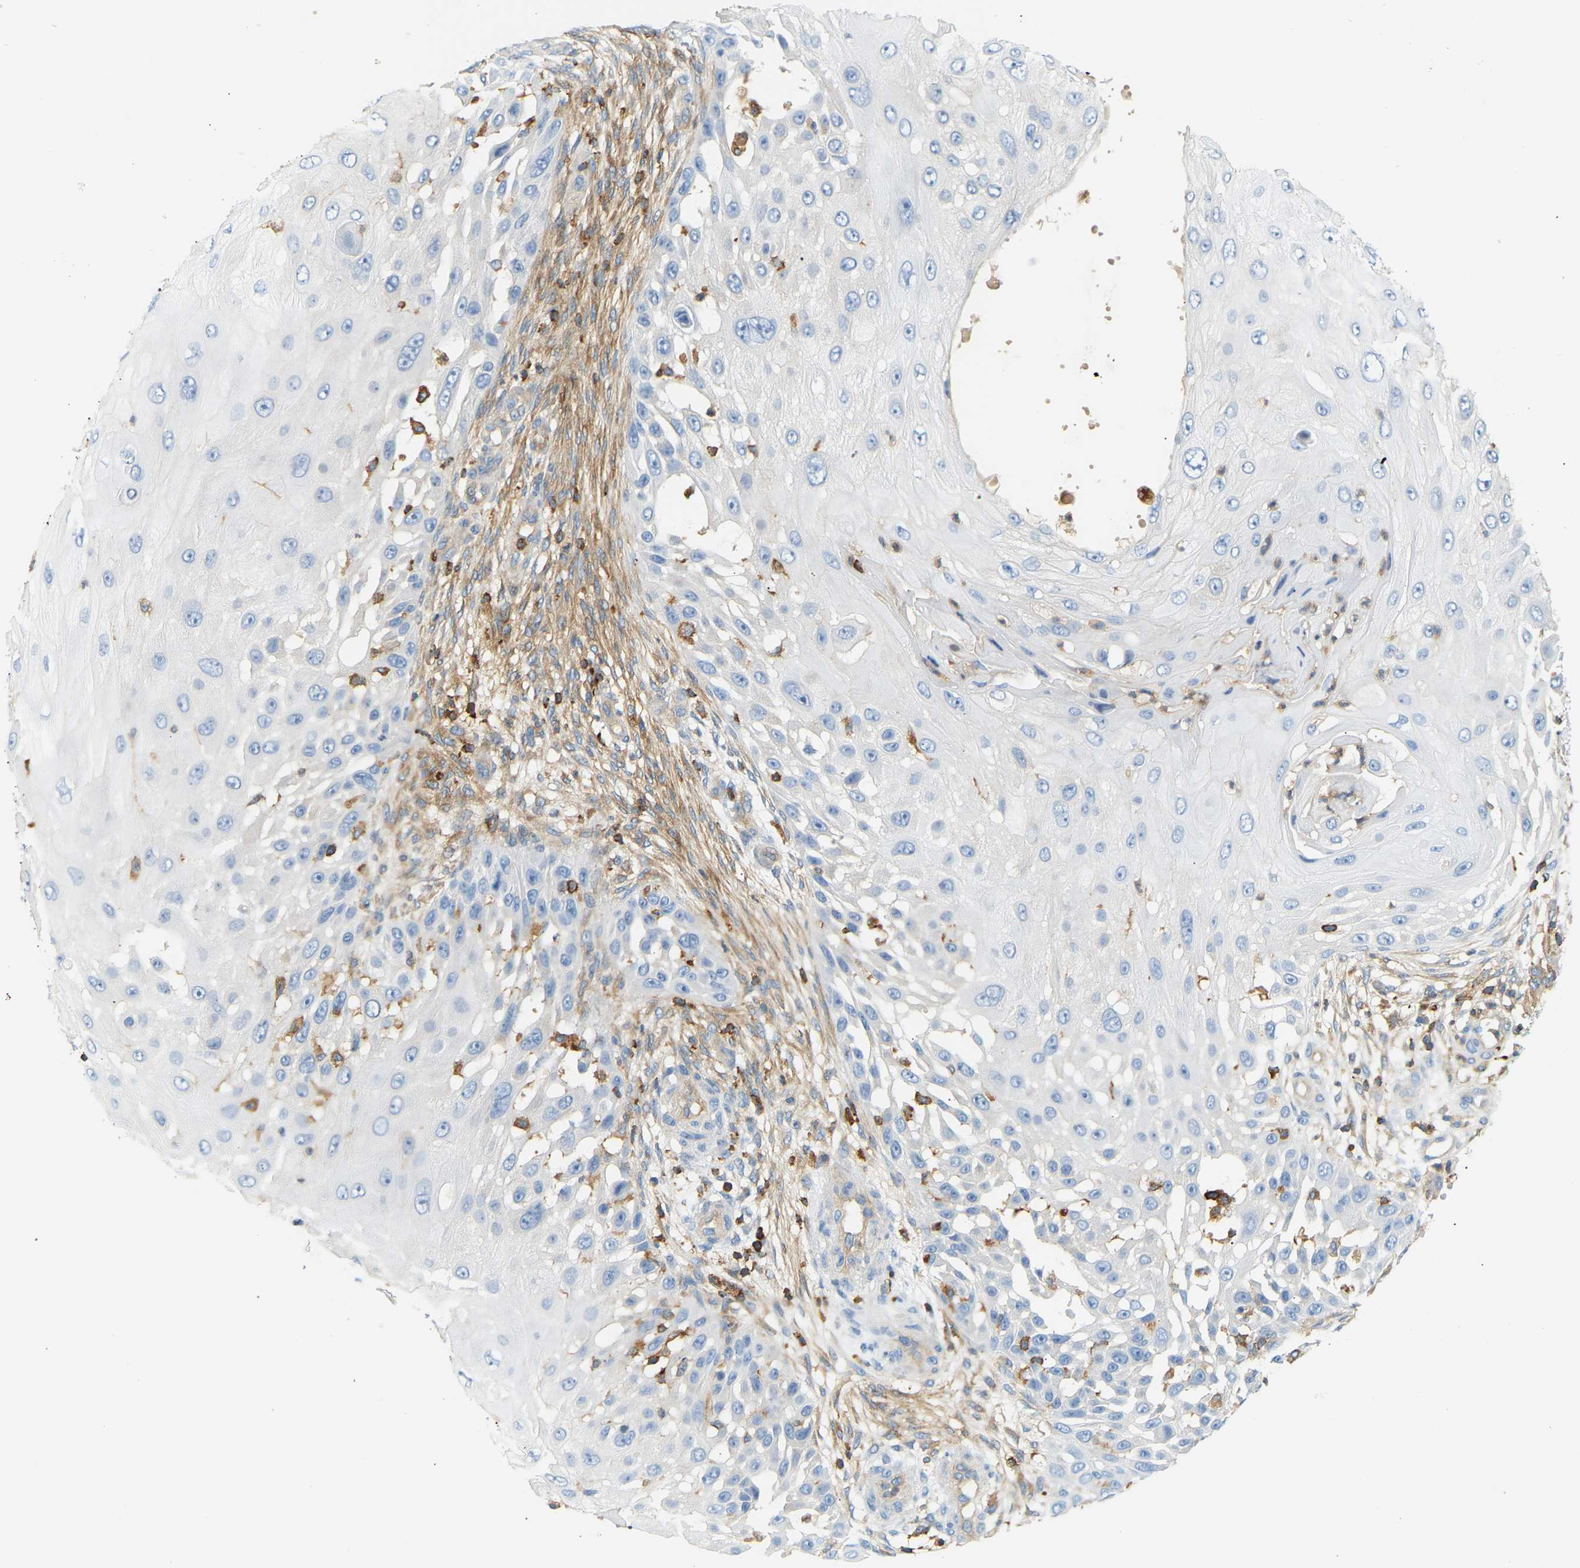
{"staining": {"intensity": "negative", "quantity": "none", "location": "none"}, "tissue": "skin cancer", "cell_type": "Tumor cells", "image_type": "cancer", "snomed": [{"axis": "morphology", "description": "Squamous cell carcinoma, NOS"}, {"axis": "topography", "description": "Skin"}], "caption": "There is no significant expression in tumor cells of skin cancer (squamous cell carcinoma). (DAB immunohistochemistry visualized using brightfield microscopy, high magnification).", "gene": "FNBP1", "patient": {"sex": "female", "age": 44}}